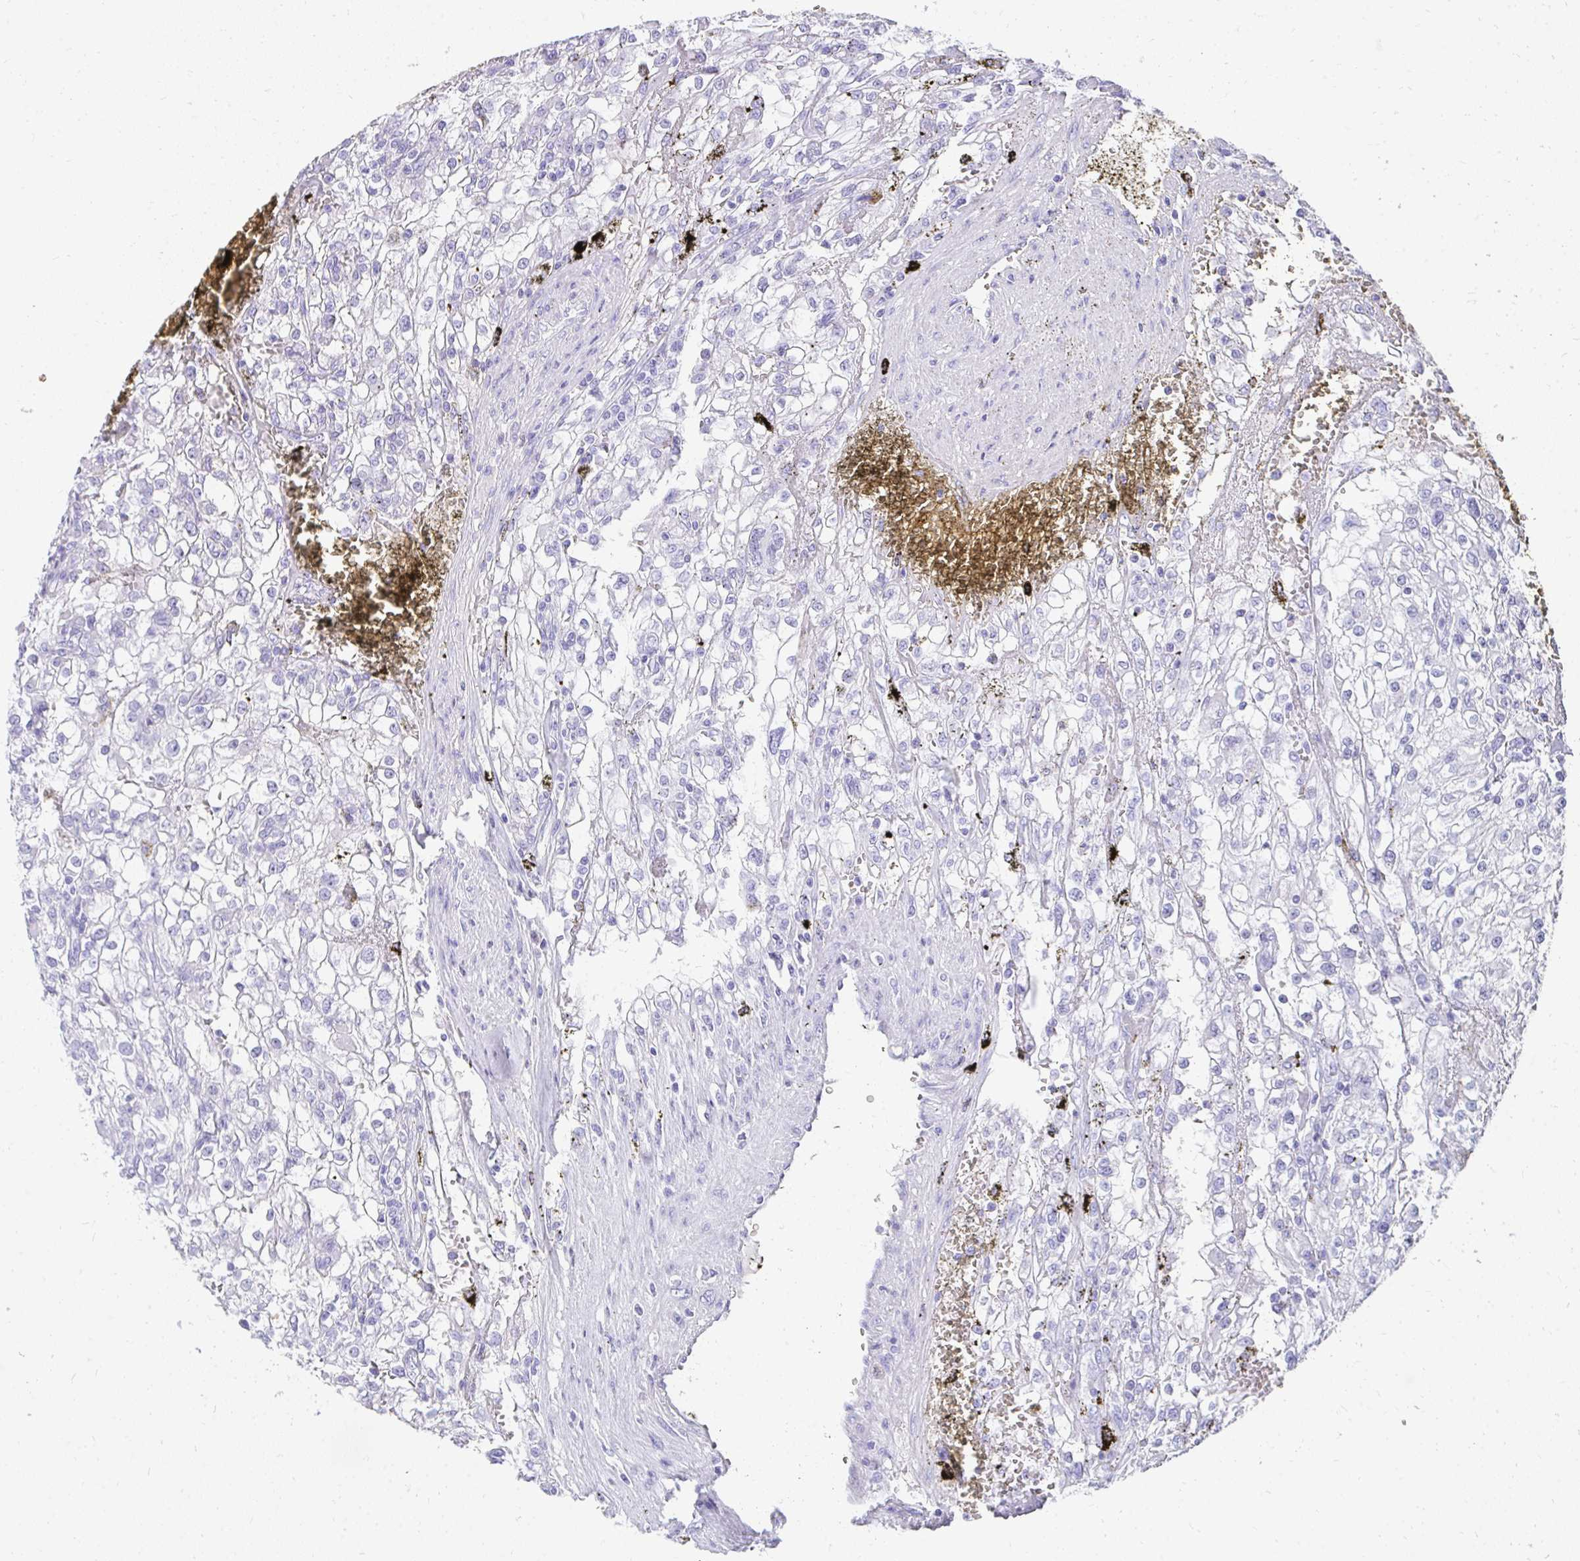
{"staining": {"intensity": "negative", "quantity": "none", "location": "none"}, "tissue": "renal cancer", "cell_type": "Tumor cells", "image_type": "cancer", "snomed": [{"axis": "morphology", "description": "Adenocarcinoma, NOS"}, {"axis": "topography", "description": "Kidney"}], "caption": "Renal adenocarcinoma was stained to show a protein in brown. There is no significant expression in tumor cells.", "gene": "TNNT1", "patient": {"sex": "female", "age": 74}}